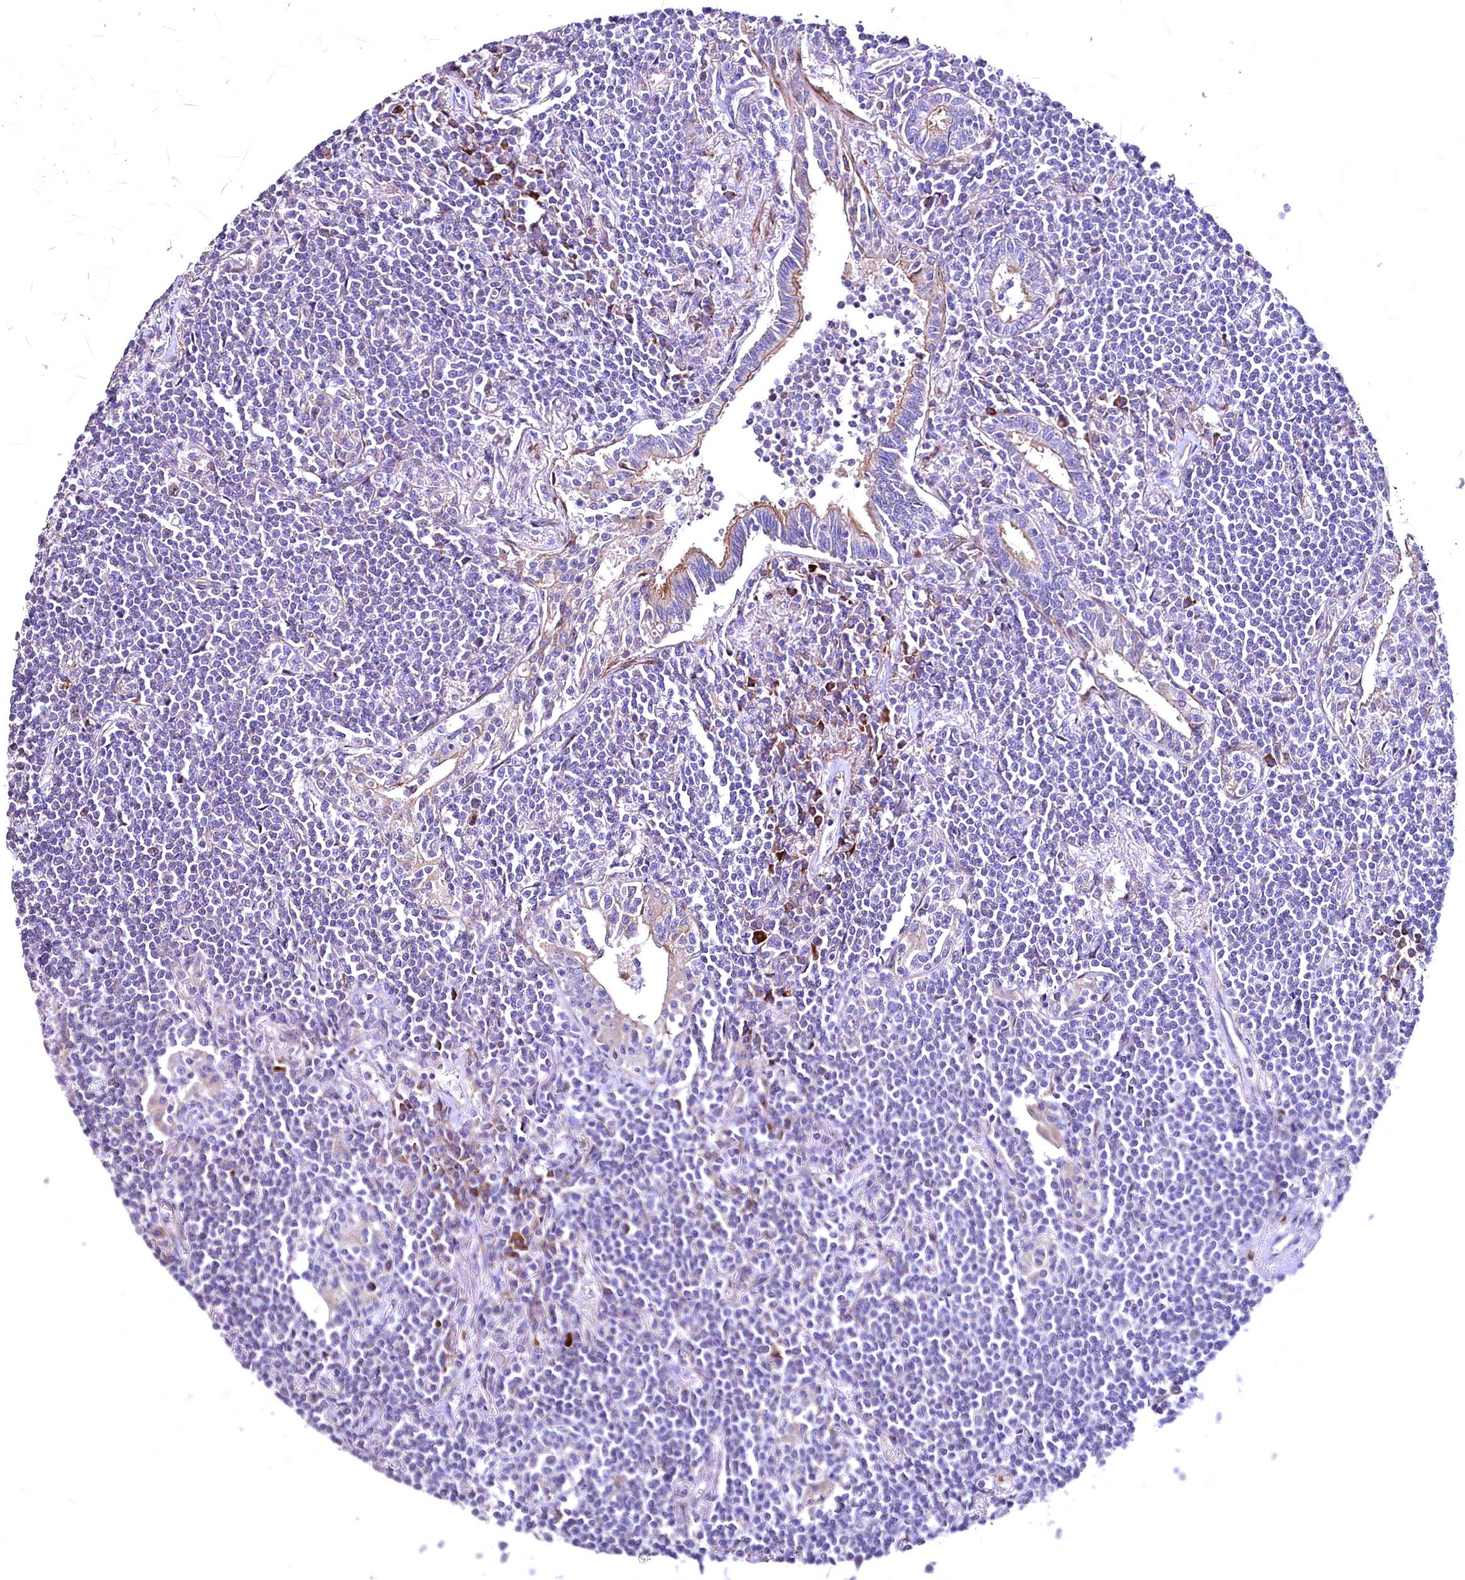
{"staining": {"intensity": "negative", "quantity": "none", "location": "none"}, "tissue": "lymphoma", "cell_type": "Tumor cells", "image_type": "cancer", "snomed": [{"axis": "morphology", "description": "Malignant lymphoma, non-Hodgkin's type, Low grade"}, {"axis": "topography", "description": "Lung"}], "caption": "This is an IHC image of lymphoma. There is no staining in tumor cells.", "gene": "WNT8A", "patient": {"sex": "female", "age": 71}}